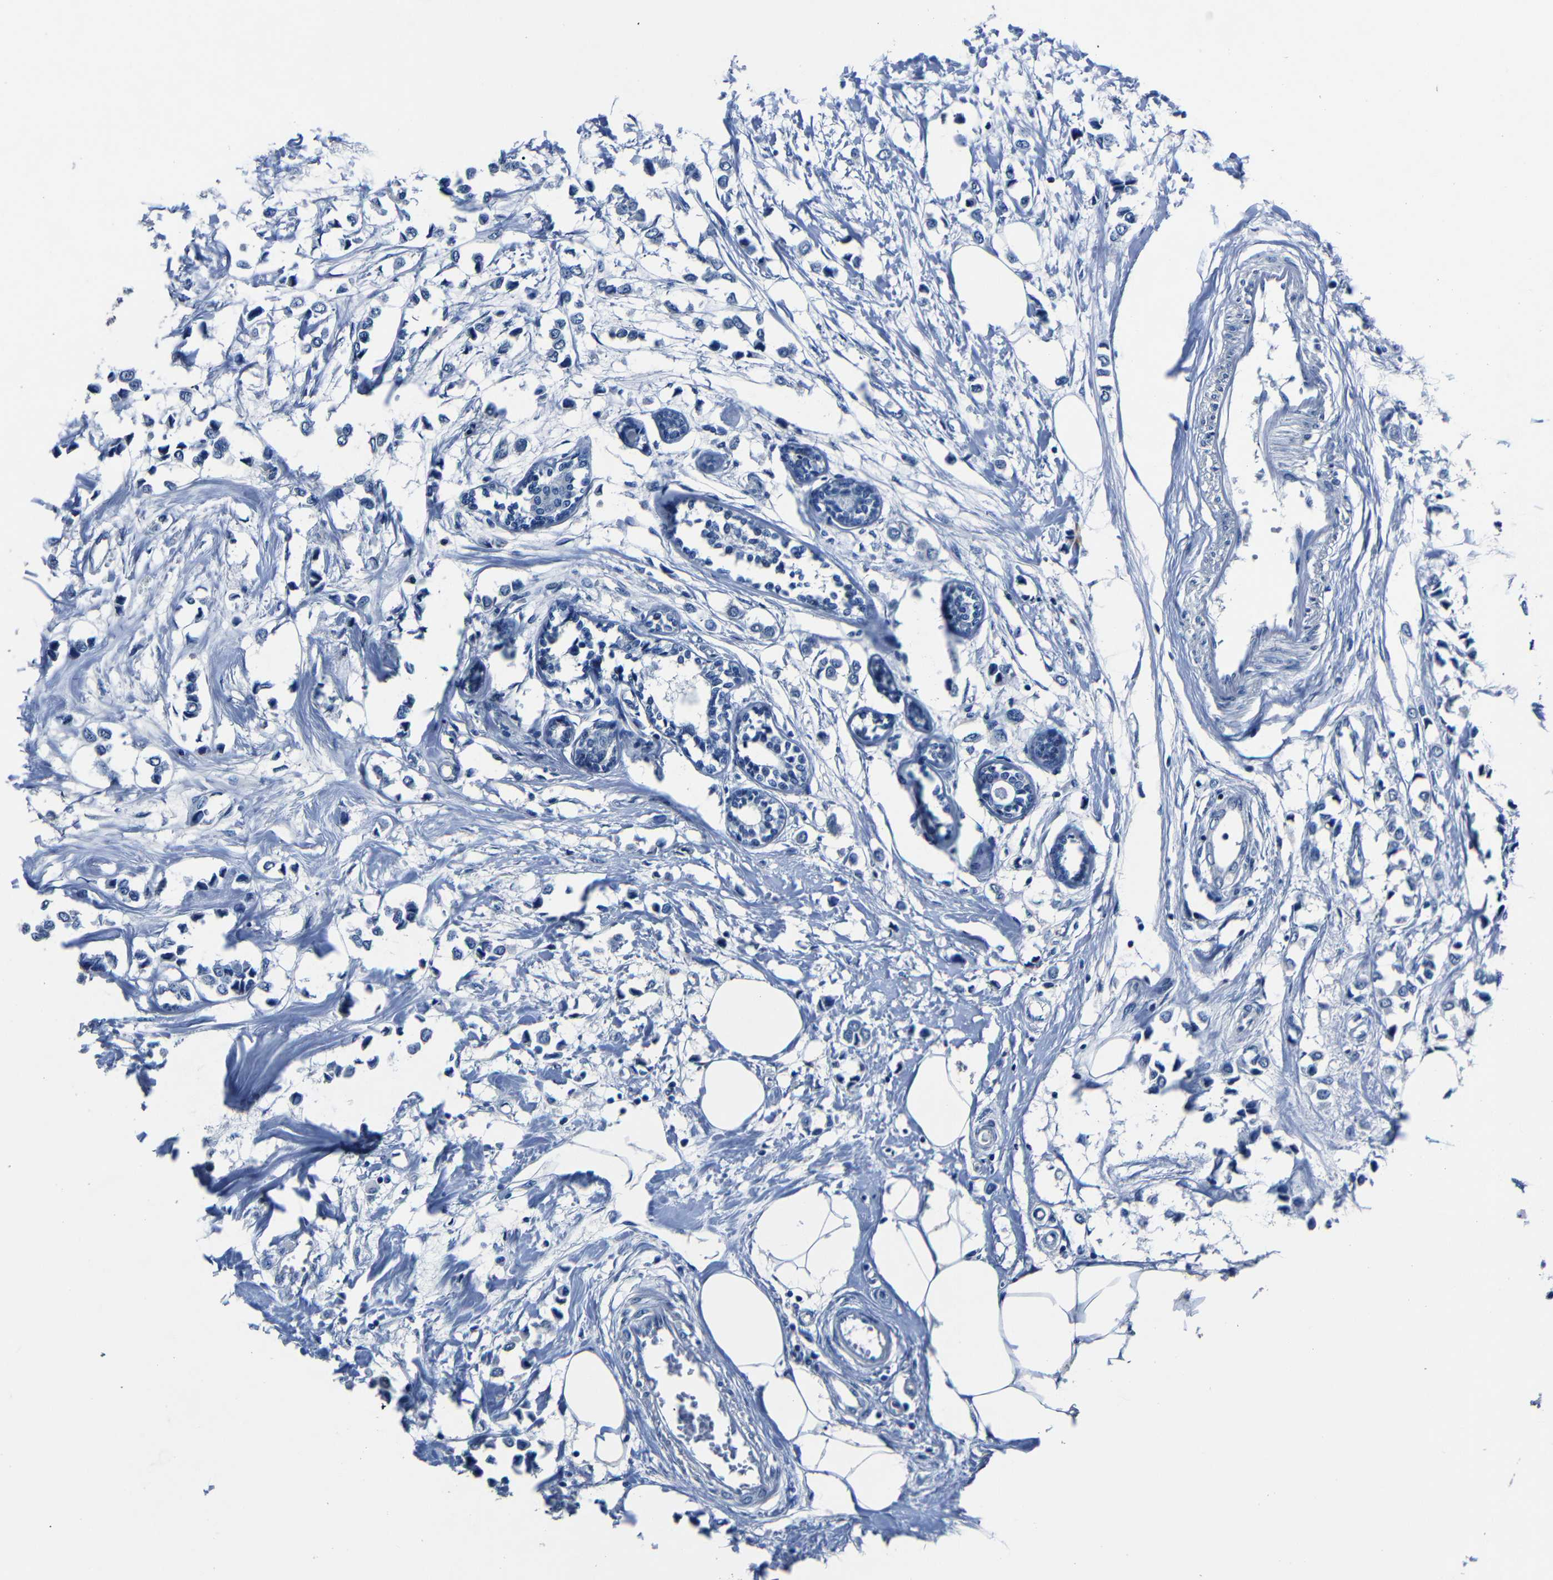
{"staining": {"intensity": "negative", "quantity": "none", "location": "none"}, "tissue": "breast cancer", "cell_type": "Tumor cells", "image_type": "cancer", "snomed": [{"axis": "morphology", "description": "Lobular carcinoma"}, {"axis": "topography", "description": "Breast"}], "caption": "Immunohistochemical staining of breast cancer exhibits no significant expression in tumor cells.", "gene": "NCMAP", "patient": {"sex": "female", "age": 51}}